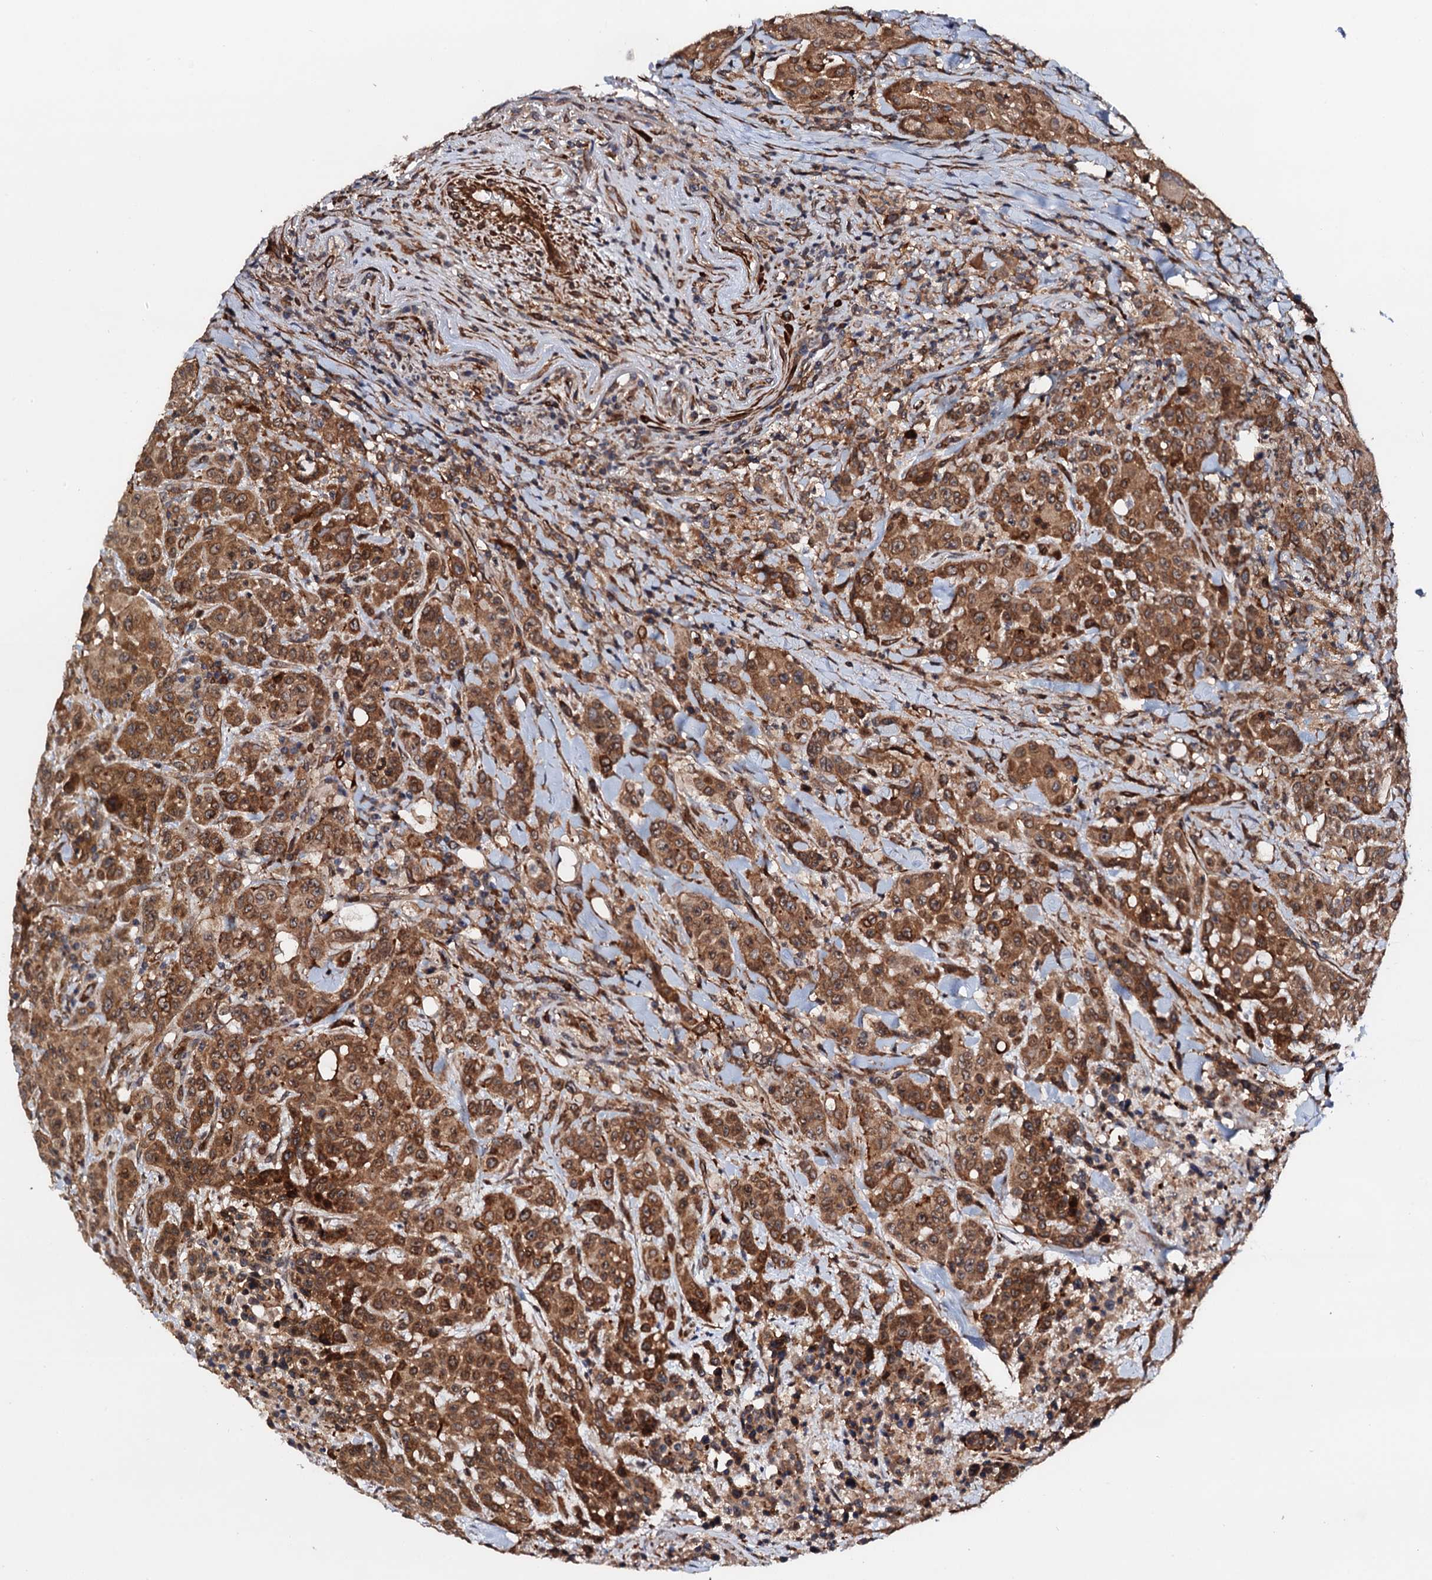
{"staining": {"intensity": "moderate", "quantity": ">75%", "location": "cytoplasmic/membranous"}, "tissue": "colorectal cancer", "cell_type": "Tumor cells", "image_type": "cancer", "snomed": [{"axis": "morphology", "description": "Adenocarcinoma, NOS"}, {"axis": "topography", "description": "Colon"}], "caption": "IHC photomicrograph of neoplastic tissue: human colorectal cancer stained using immunohistochemistry shows medium levels of moderate protein expression localized specifically in the cytoplasmic/membranous of tumor cells, appearing as a cytoplasmic/membranous brown color.", "gene": "BORA", "patient": {"sex": "male", "age": 62}}